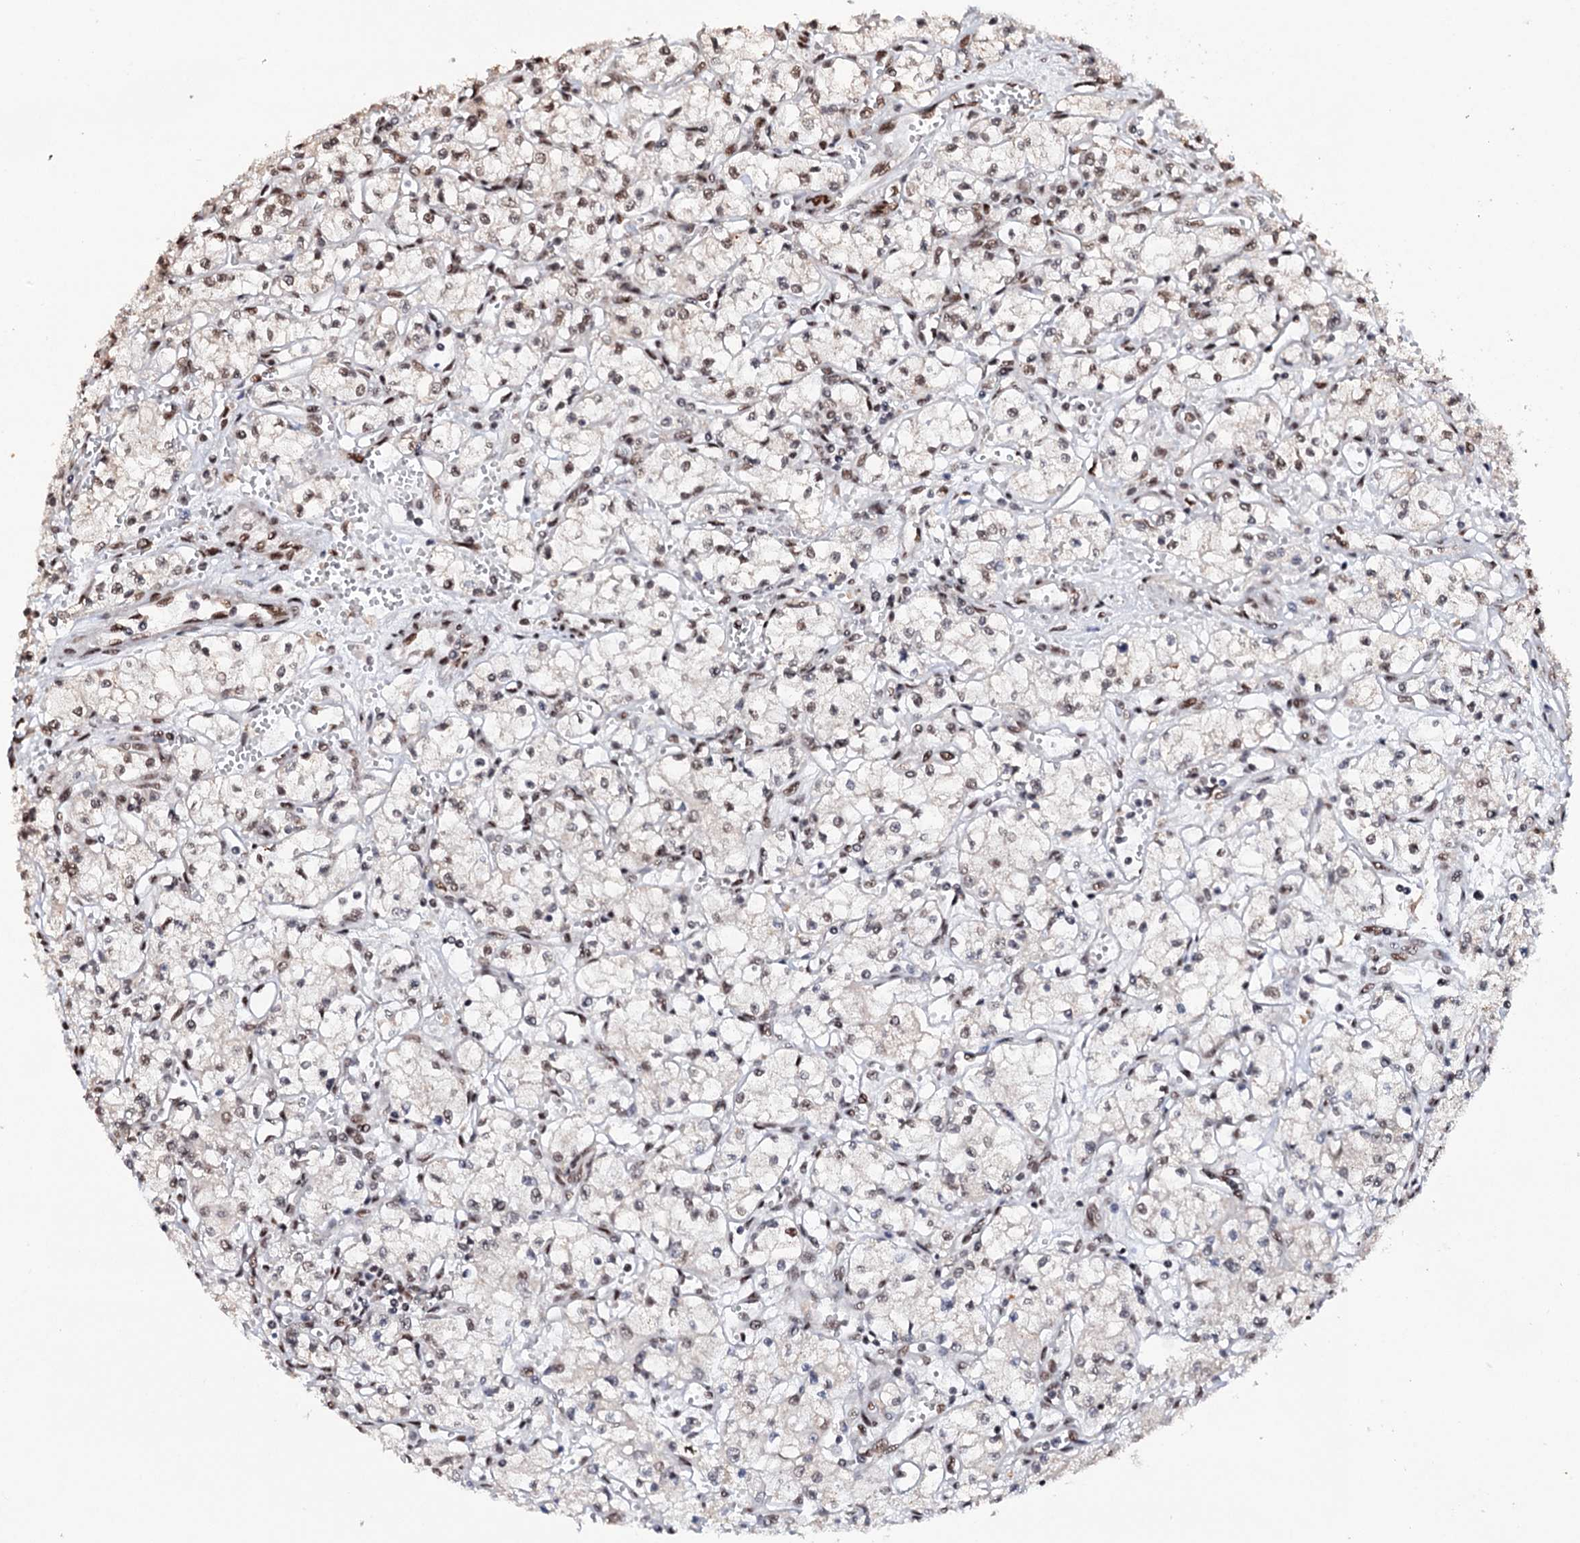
{"staining": {"intensity": "weak", "quantity": "<25%", "location": "nuclear"}, "tissue": "renal cancer", "cell_type": "Tumor cells", "image_type": "cancer", "snomed": [{"axis": "morphology", "description": "Adenocarcinoma, NOS"}, {"axis": "topography", "description": "Kidney"}], "caption": "Immunohistochemical staining of adenocarcinoma (renal) reveals no significant expression in tumor cells. The staining is performed using DAB (3,3'-diaminobenzidine) brown chromogen with nuclei counter-stained in using hematoxylin.", "gene": "MATR3", "patient": {"sex": "male", "age": 59}}